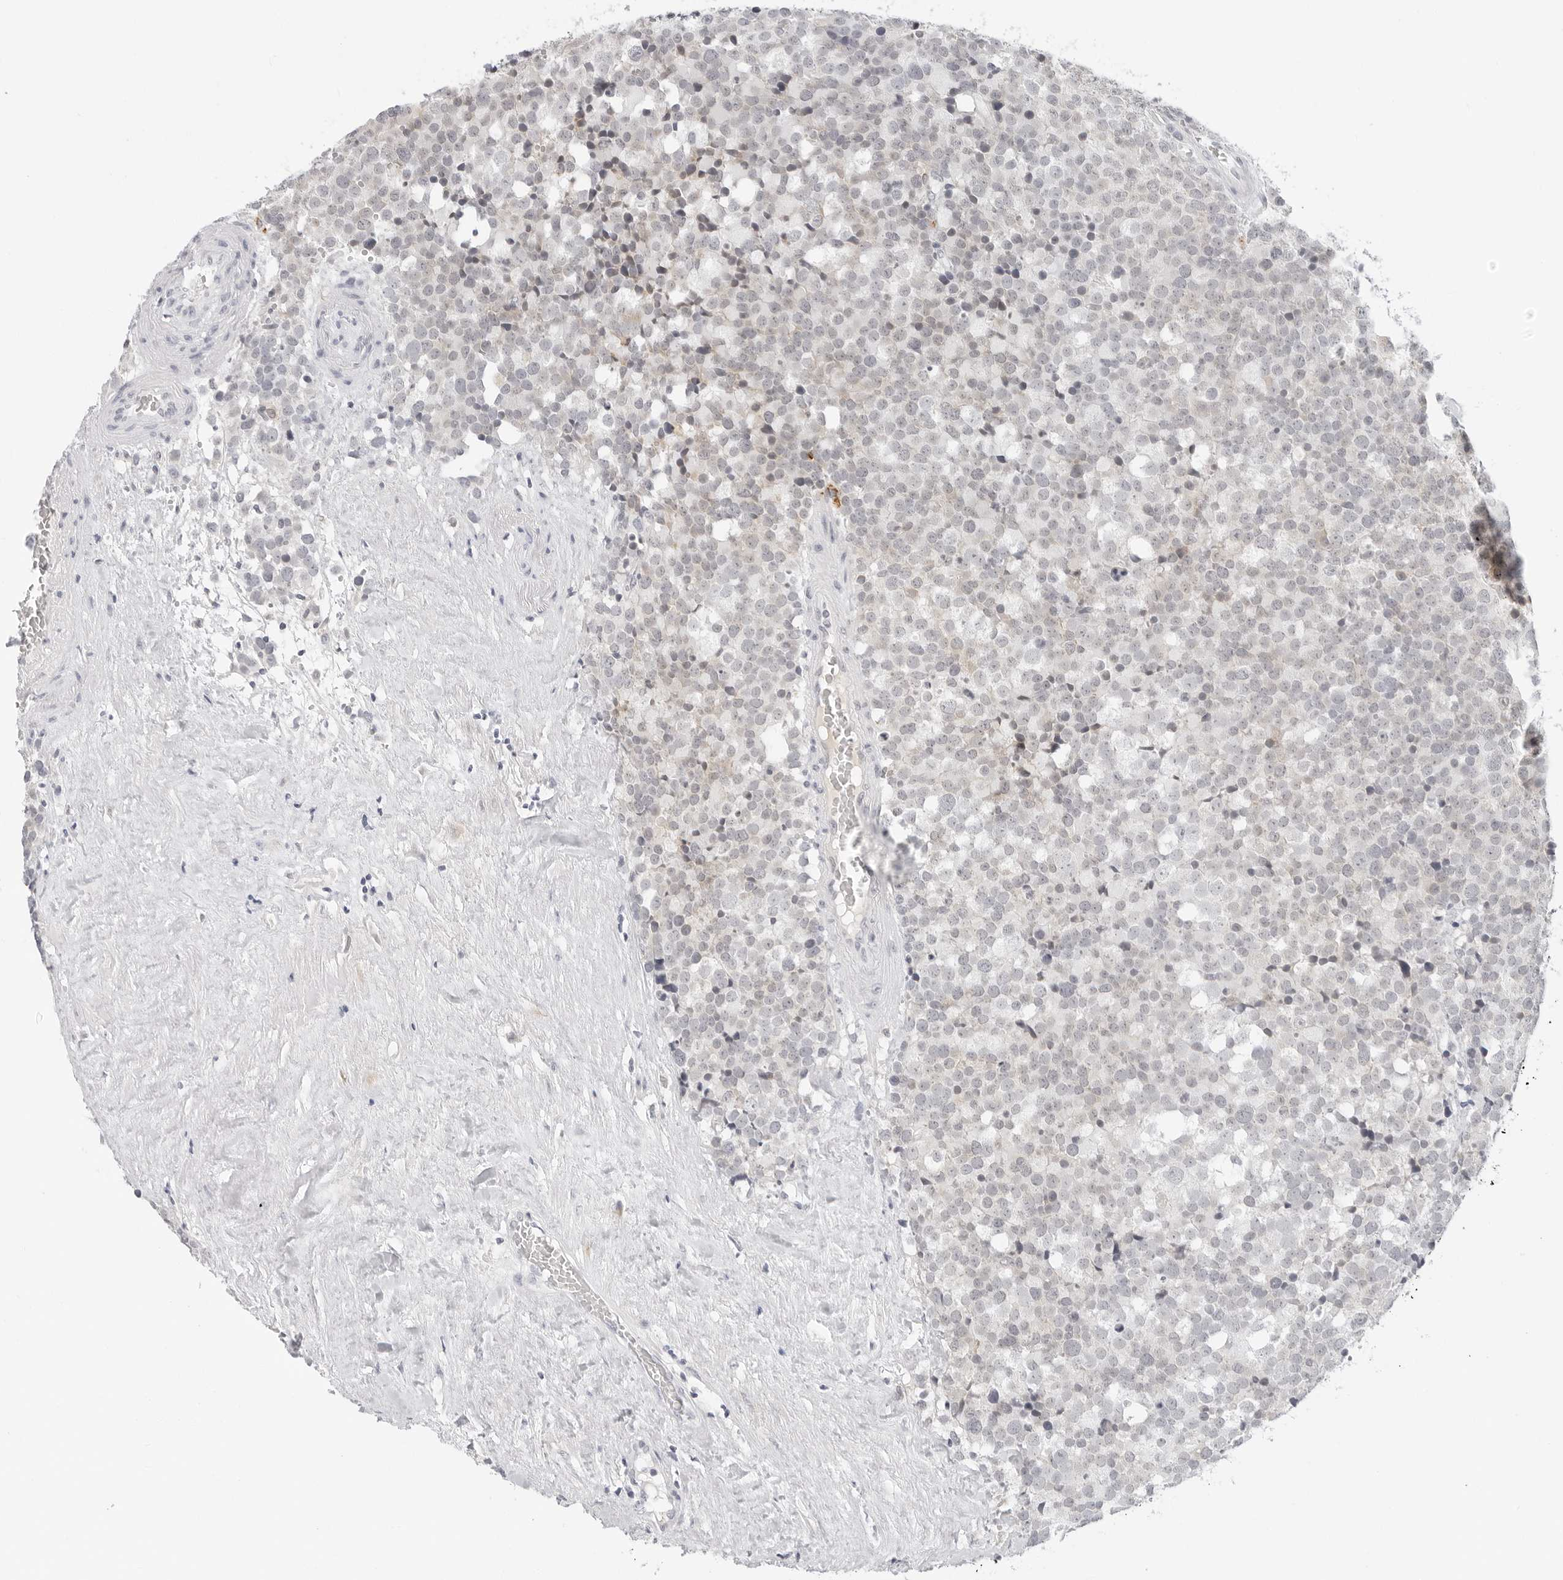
{"staining": {"intensity": "negative", "quantity": "none", "location": "none"}, "tissue": "testis cancer", "cell_type": "Tumor cells", "image_type": "cancer", "snomed": [{"axis": "morphology", "description": "Seminoma, NOS"}, {"axis": "topography", "description": "Testis"}], "caption": "A high-resolution photomicrograph shows immunohistochemistry (IHC) staining of testis seminoma, which exhibits no significant expression in tumor cells.", "gene": "EDN2", "patient": {"sex": "male", "age": 71}}